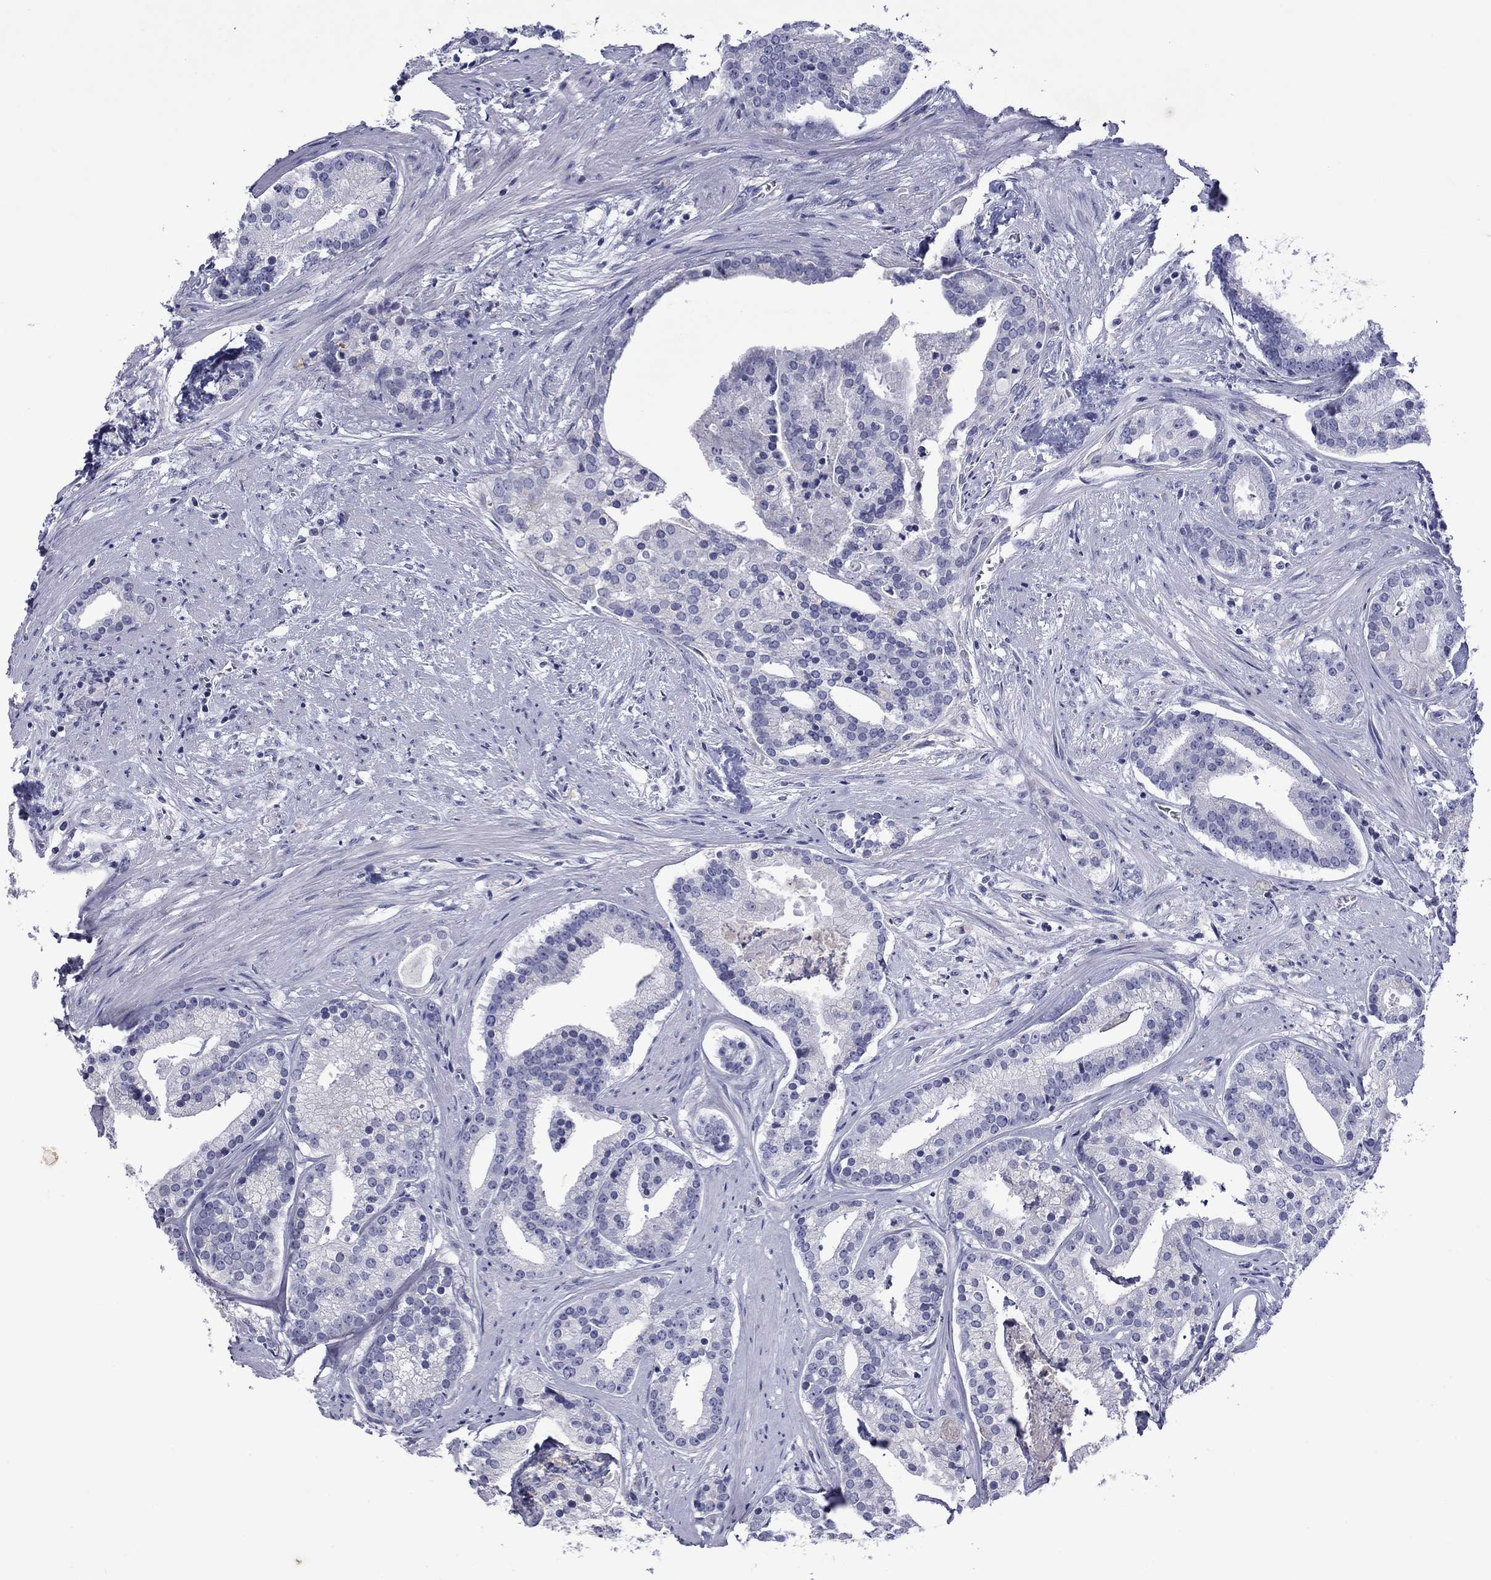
{"staining": {"intensity": "negative", "quantity": "none", "location": "none"}, "tissue": "prostate cancer", "cell_type": "Tumor cells", "image_type": "cancer", "snomed": [{"axis": "morphology", "description": "Adenocarcinoma, NOS"}, {"axis": "topography", "description": "Prostate and seminal vesicle, NOS"}, {"axis": "topography", "description": "Prostate"}], "caption": "DAB (3,3'-diaminobenzidine) immunohistochemical staining of adenocarcinoma (prostate) shows no significant staining in tumor cells. Nuclei are stained in blue.", "gene": "PIWIL1", "patient": {"sex": "male", "age": 44}}